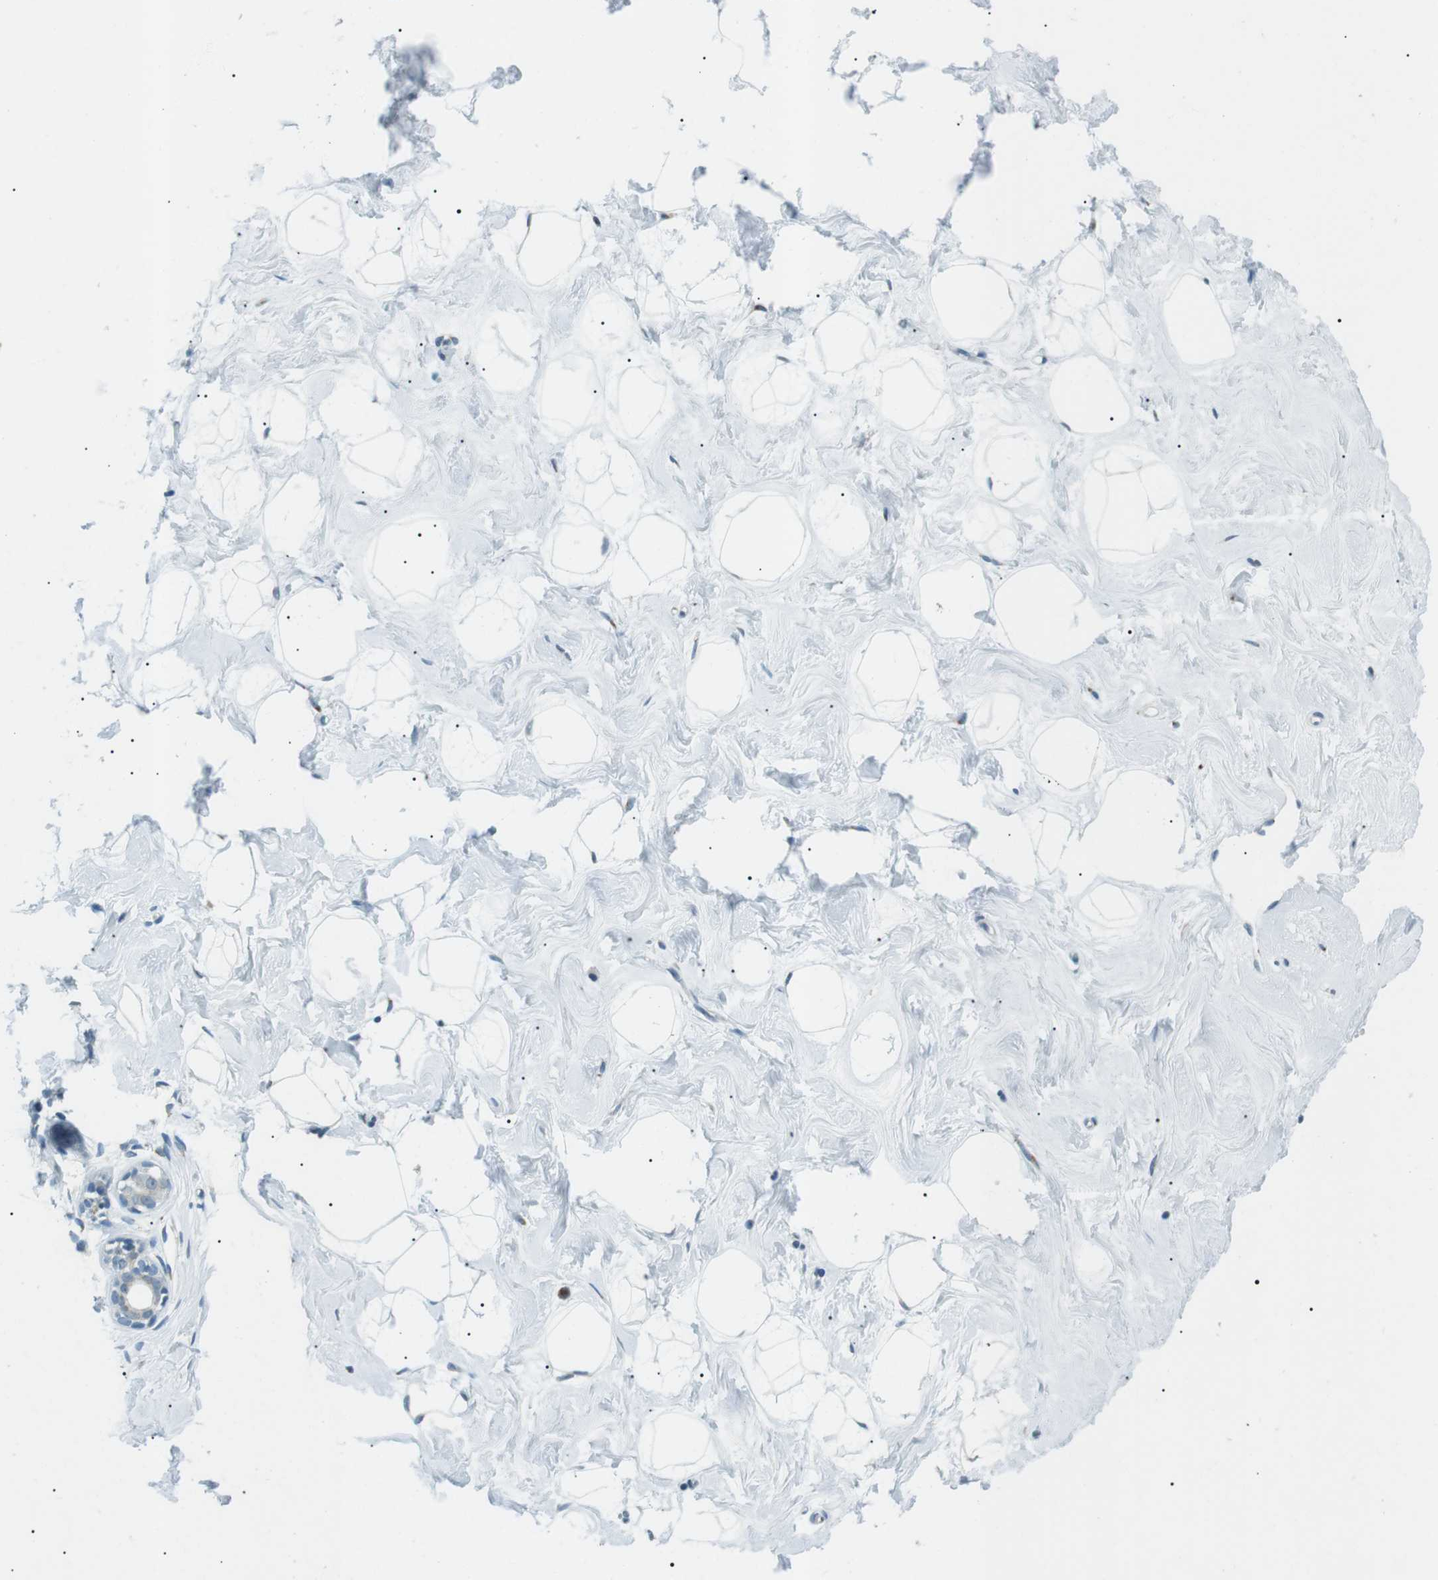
{"staining": {"intensity": "negative", "quantity": "none", "location": "none"}, "tissue": "breast", "cell_type": "Adipocytes", "image_type": "normal", "snomed": [{"axis": "morphology", "description": "Normal tissue, NOS"}, {"axis": "topography", "description": "Breast"}], "caption": "The photomicrograph displays no significant expression in adipocytes of breast.", "gene": "ENSG00000289724", "patient": {"sex": "female", "age": 23}}